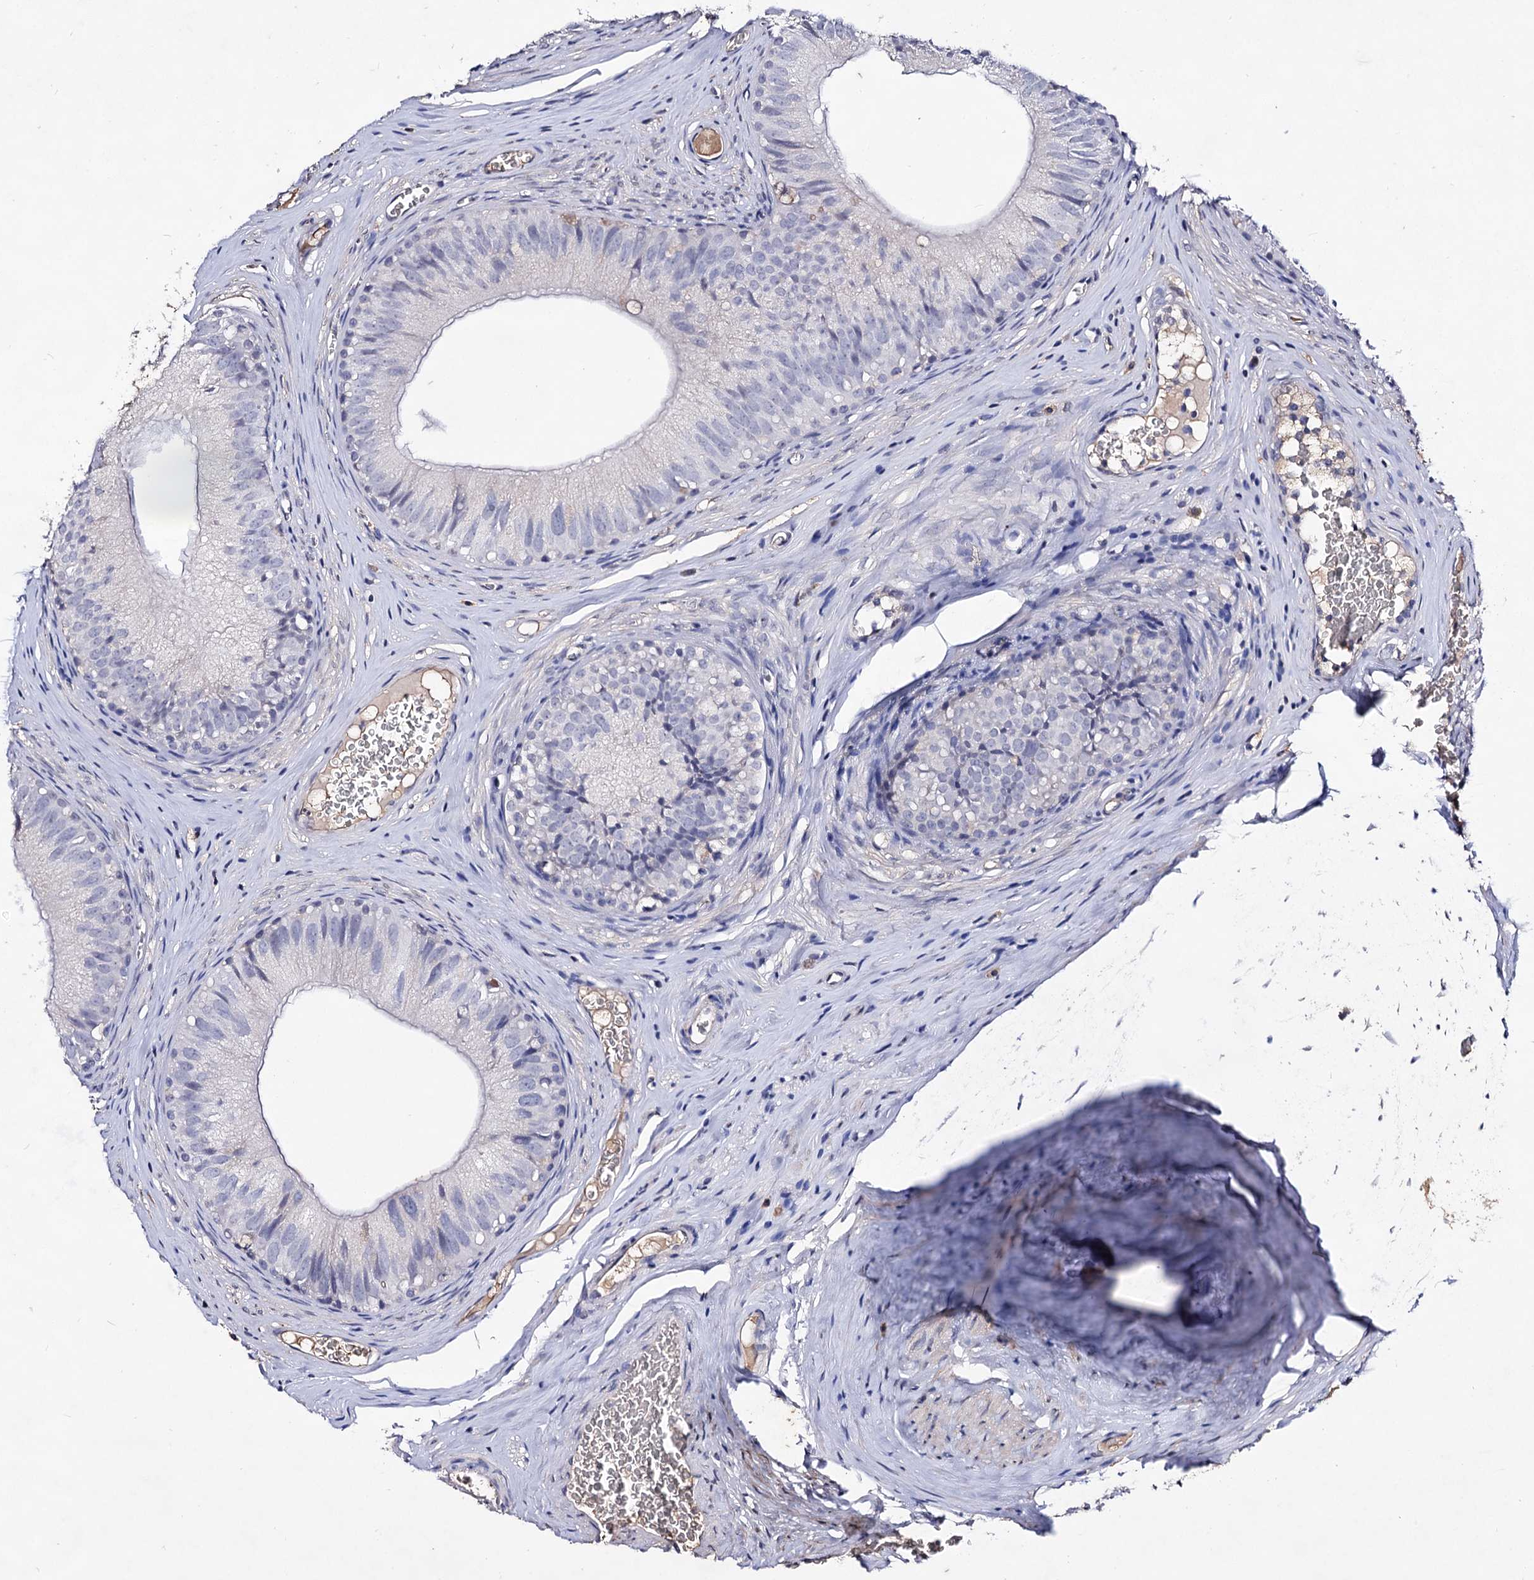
{"staining": {"intensity": "negative", "quantity": "none", "location": "none"}, "tissue": "epididymis", "cell_type": "Glandular cells", "image_type": "normal", "snomed": [{"axis": "morphology", "description": "Normal tissue, NOS"}, {"axis": "topography", "description": "Epididymis"}], "caption": "DAB (3,3'-diaminobenzidine) immunohistochemical staining of benign human epididymis reveals no significant staining in glandular cells.", "gene": "PLIN1", "patient": {"sex": "male", "age": 36}}